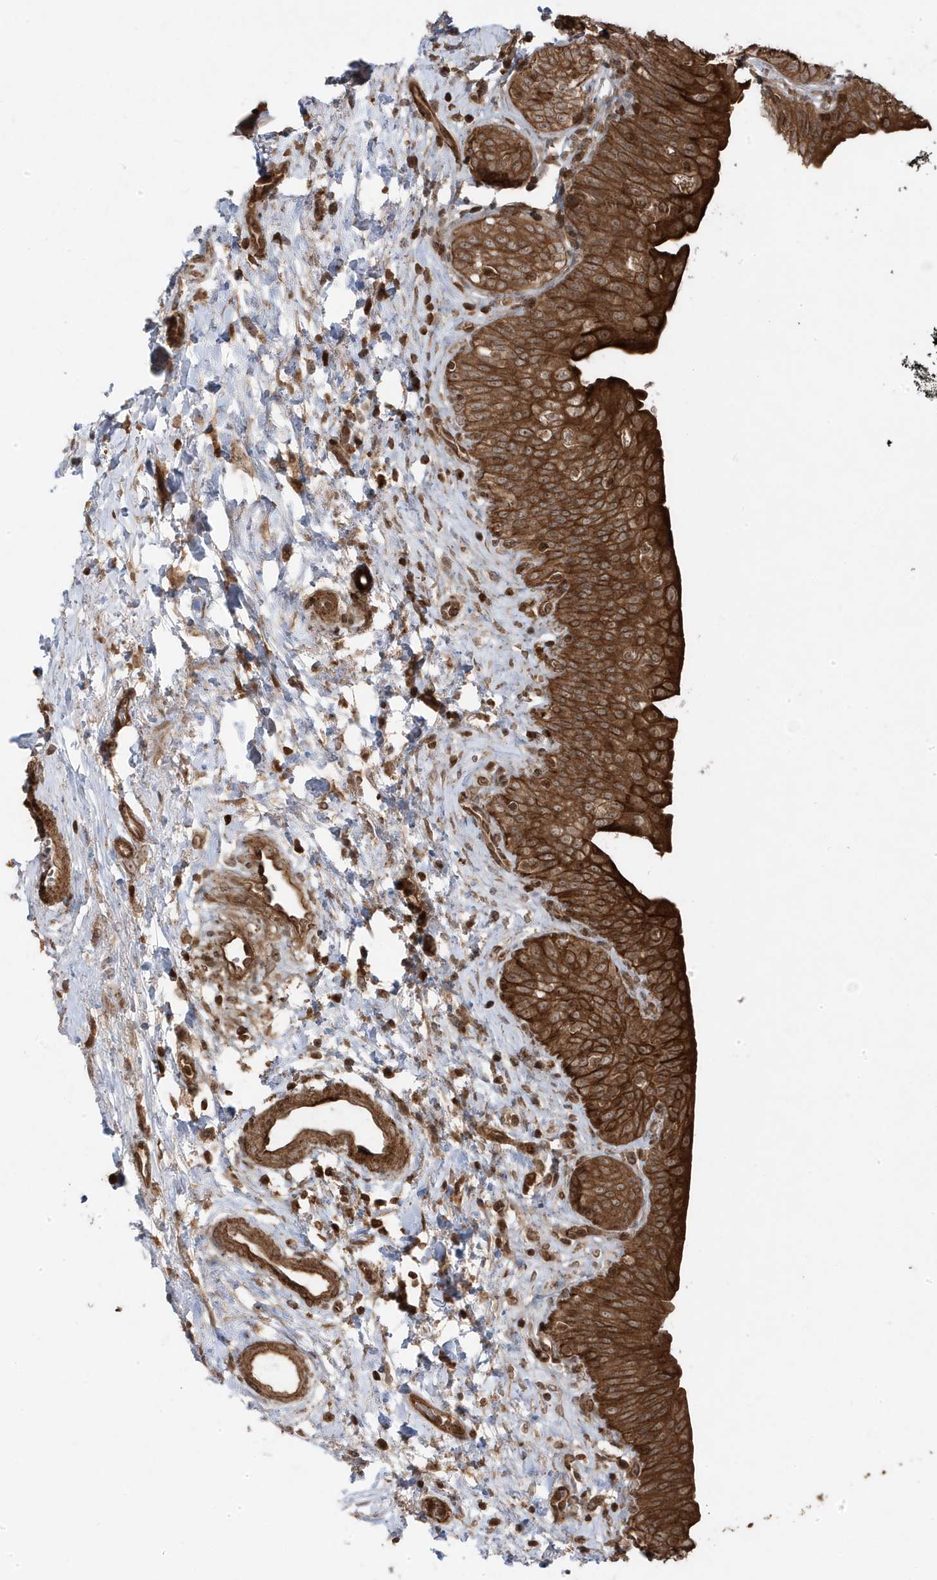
{"staining": {"intensity": "strong", "quantity": ">75%", "location": "cytoplasmic/membranous"}, "tissue": "urinary bladder", "cell_type": "Urothelial cells", "image_type": "normal", "snomed": [{"axis": "morphology", "description": "Normal tissue, NOS"}, {"axis": "topography", "description": "Urinary bladder"}], "caption": "A brown stain shows strong cytoplasmic/membranous positivity of a protein in urothelial cells of unremarkable urinary bladder. The staining was performed using DAB, with brown indicating positive protein expression. Nuclei are stained blue with hematoxylin.", "gene": "ASAP1", "patient": {"sex": "male", "age": 83}}